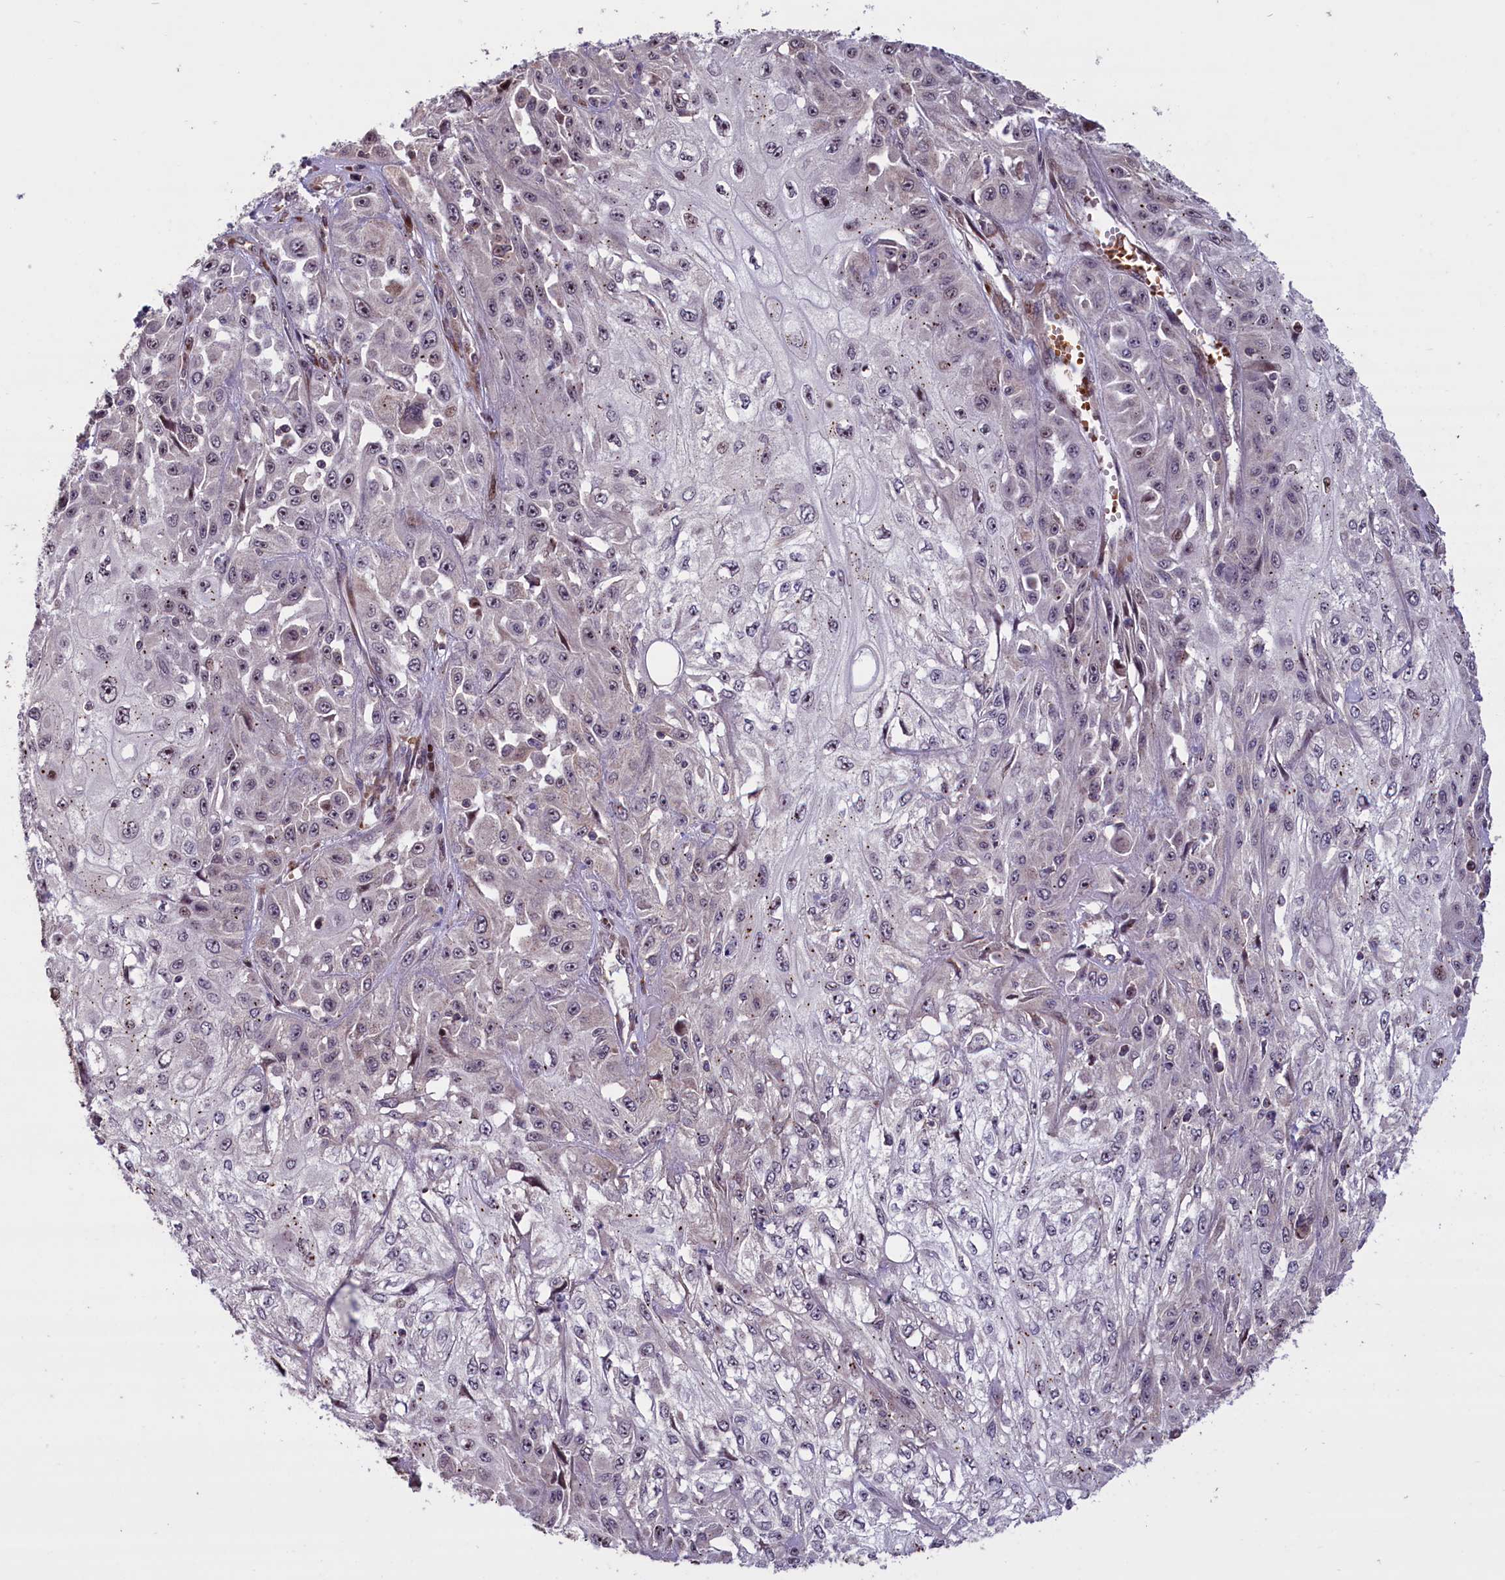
{"staining": {"intensity": "weak", "quantity": "<25%", "location": "nuclear"}, "tissue": "skin cancer", "cell_type": "Tumor cells", "image_type": "cancer", "snomed": [{"axis": "morphology", "description": "Squamous cell carcinoma, NOS"}, {"axis": "morphology", "description": "Squamous cell carcinoma, metastatic, NOS"}, {"axis": "topography", "description": "Skin"}, {"axis": "topography", "description": "Lymph node"}], "caption": "Immunohistochemical staining of skin squamous cell carcinoma exhibits no significant staining in tumor cells.", "gene": "SHFL", "patient": {"sex": "male", "age": 75}}